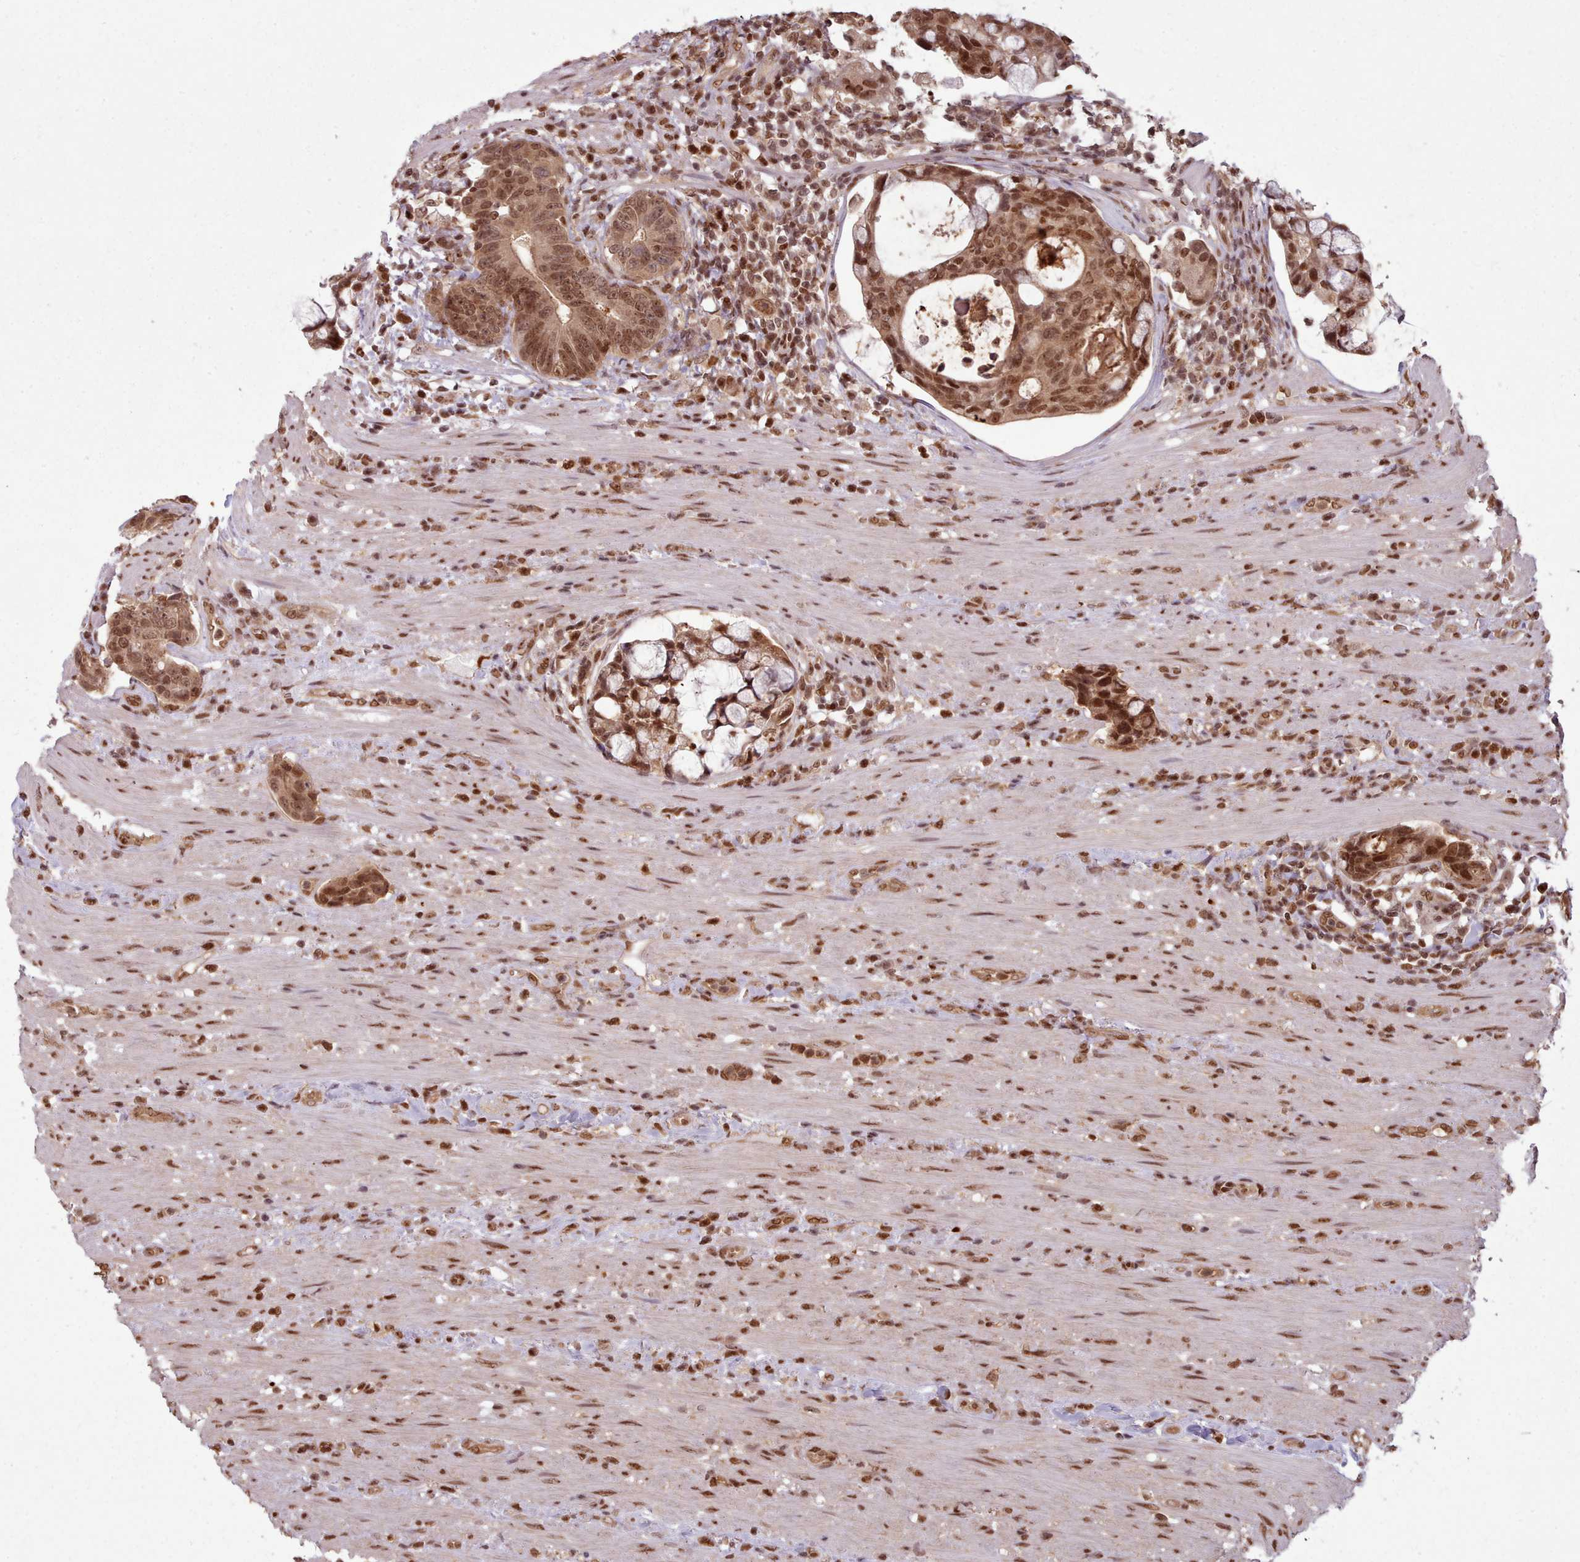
{"staining": {"intensity": "strong", "quantity": ">75%", "location": "cytoplasmic/membranous,nuclear"}, "tissue": "colorectal cancer", "cell_type": "Tumor cells", "image_type": "cancer", "snomed": [{"axis": "morphology", "description": "Adenocarcinoma, NOS"}, {"axis": "topography", "description": "Colon"}], "caption": "A photomicrograph of human colorectal cancer (adenocarcinoma) stained for a protein displays strong cytoplasmic/membranous and nuclear brown staining in tumor cells.", "gene": "RPS27A", "patient": {"sex": "female", "age": 82}}